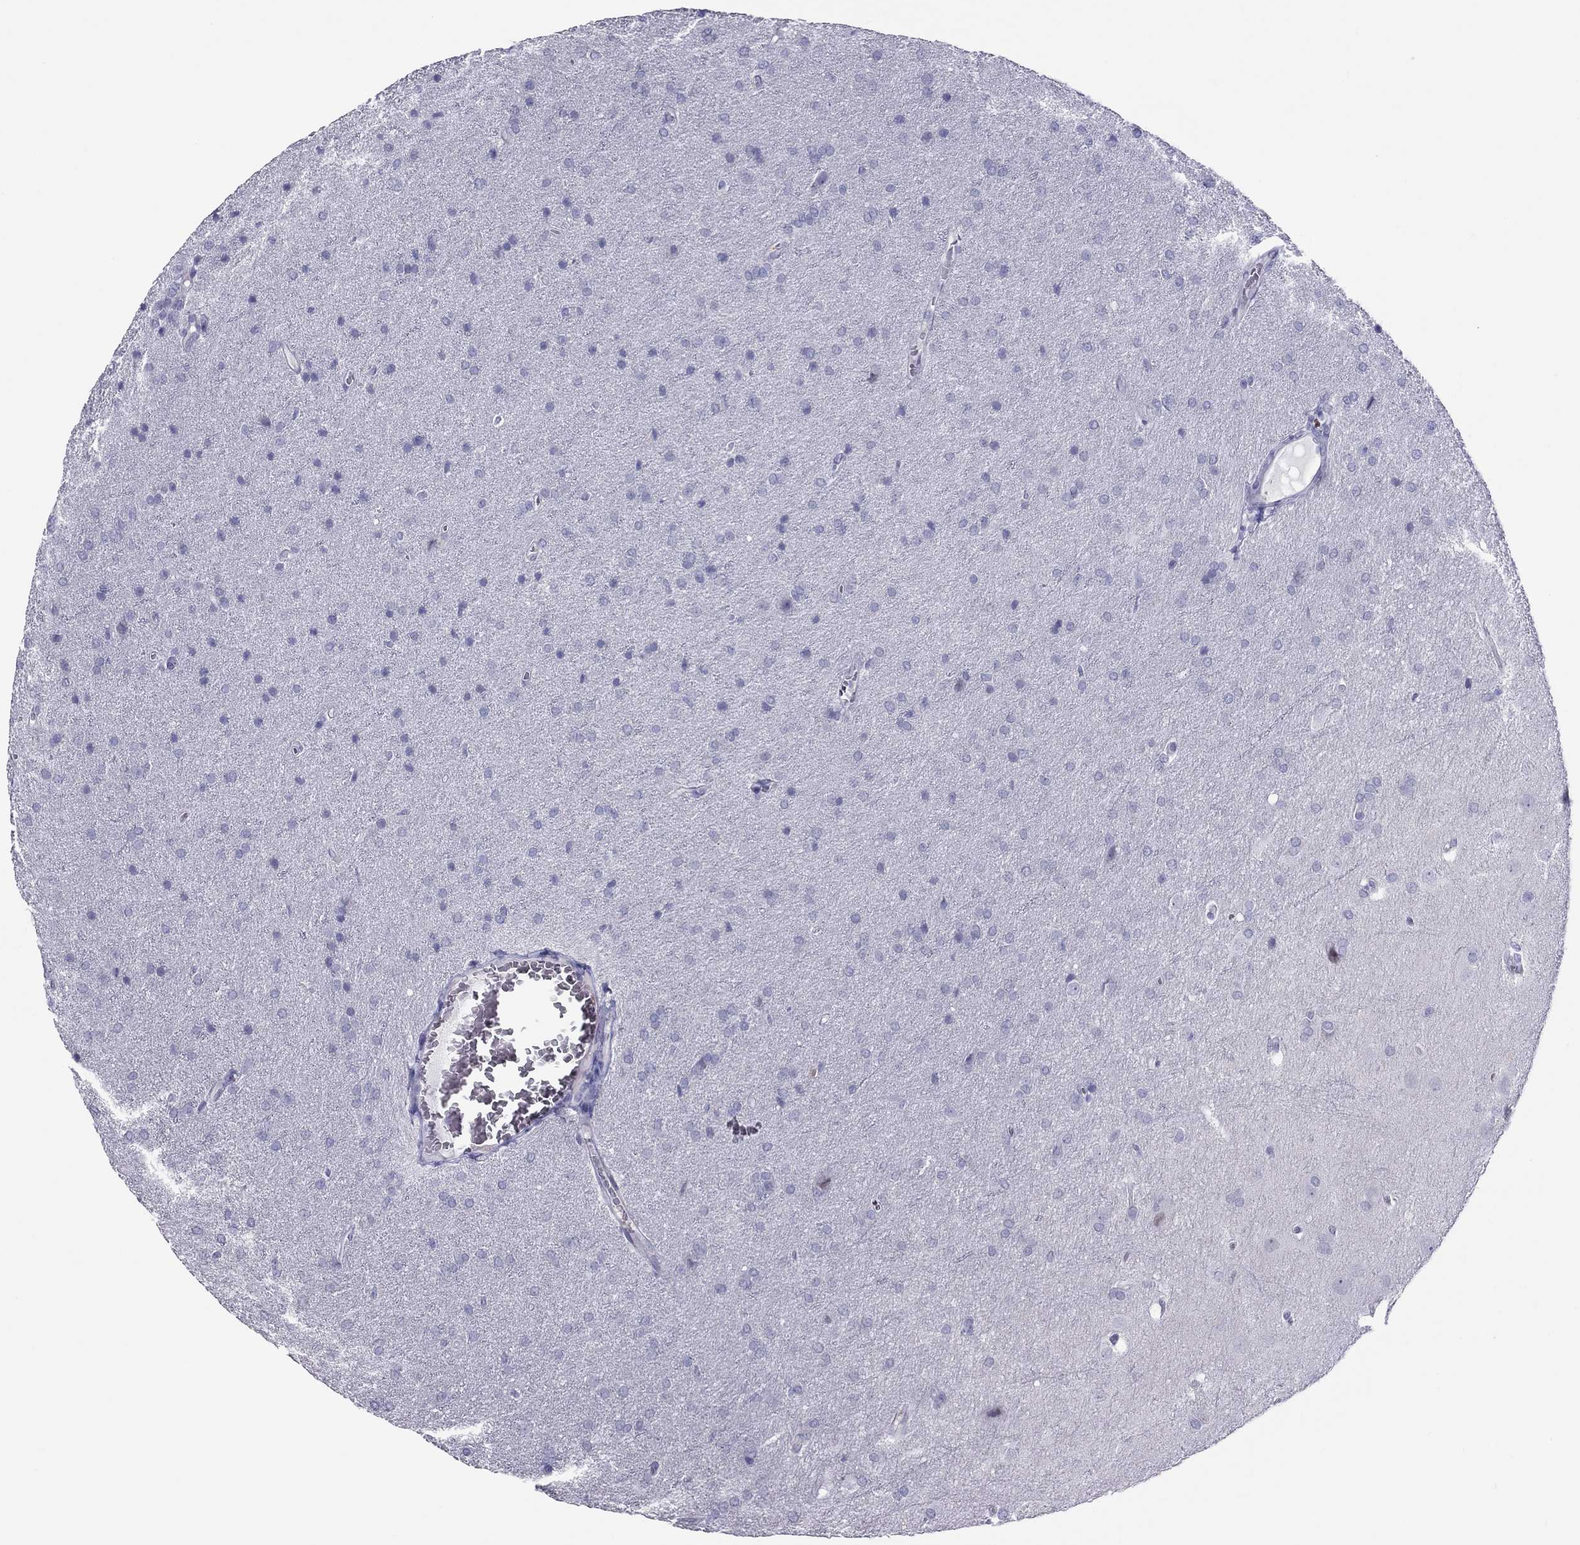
{"staining": {"intensity": "negative", "quantity": "none", "location": "none"}, "tissue": "glioma", "cell_type": "Tumor cells", "image_type": "cancer", "snomed": [{"axis": "morphology", "description": "Glioma, malignant, Low grade"}, {"axis": "topography", "description": "Brain"}], "caption": "An image of low-grade glioma (malignant) stained for a protein demonstrates no brown staining in tumor cells.", "gene": "TEX14", "patient": {"sex": "female", "age": 32}}